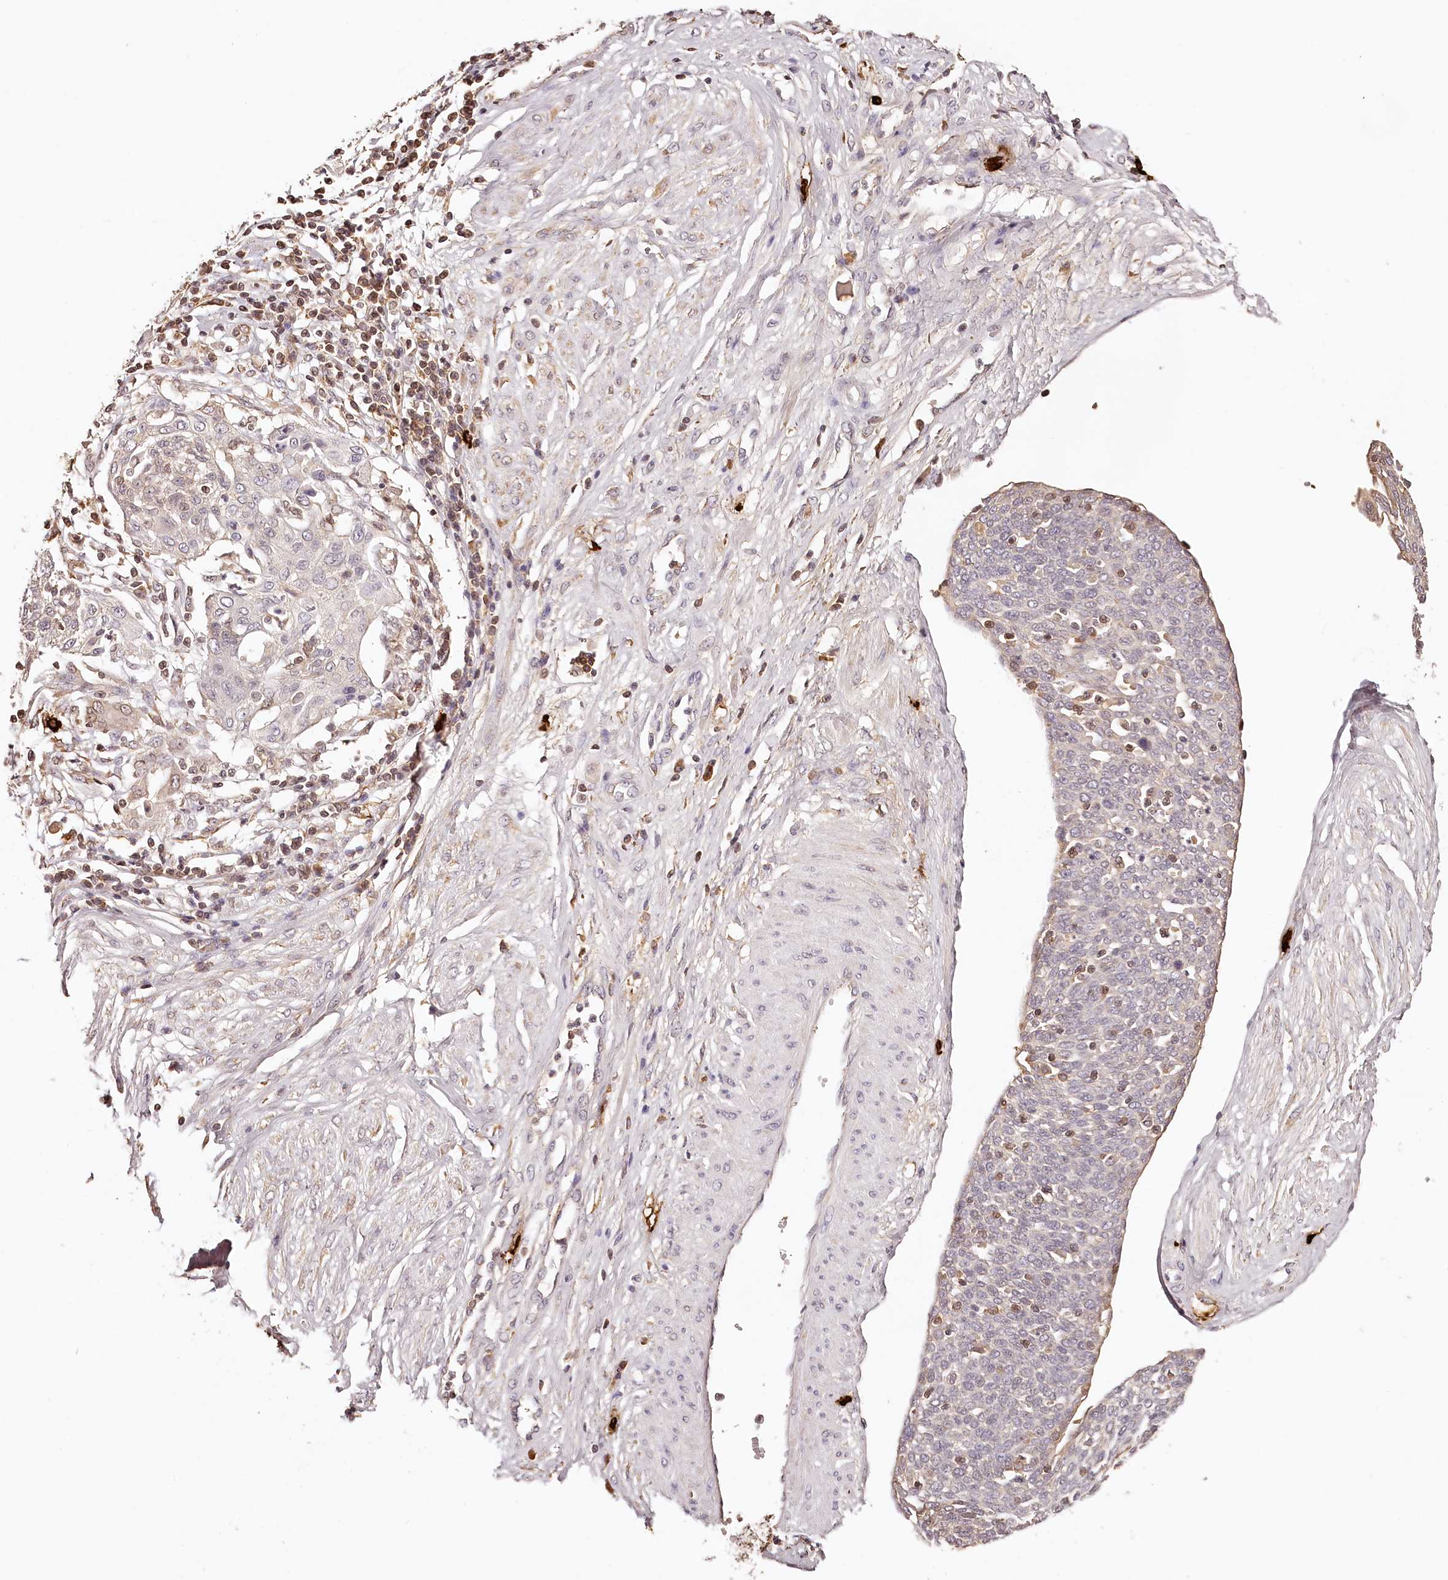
{"staining": {"intensity": "negative", "quantity": "none", "location": "none"}, "tissue": "cervical cancer", "cell_type": "Tumor cells", "image_type": "cancer", "snomed": [{"axis": "morphology", "description": "Squamous cell carcinoma, NOS"}, {"axis": "topography", "description": "Cervix"}], "caption": "The photomicrograph shows no staining of tumor cells in cervical squamous cell carcinoma.", "gene": "SYNGR1", "patient": {"sex": "female", "age": 34}}